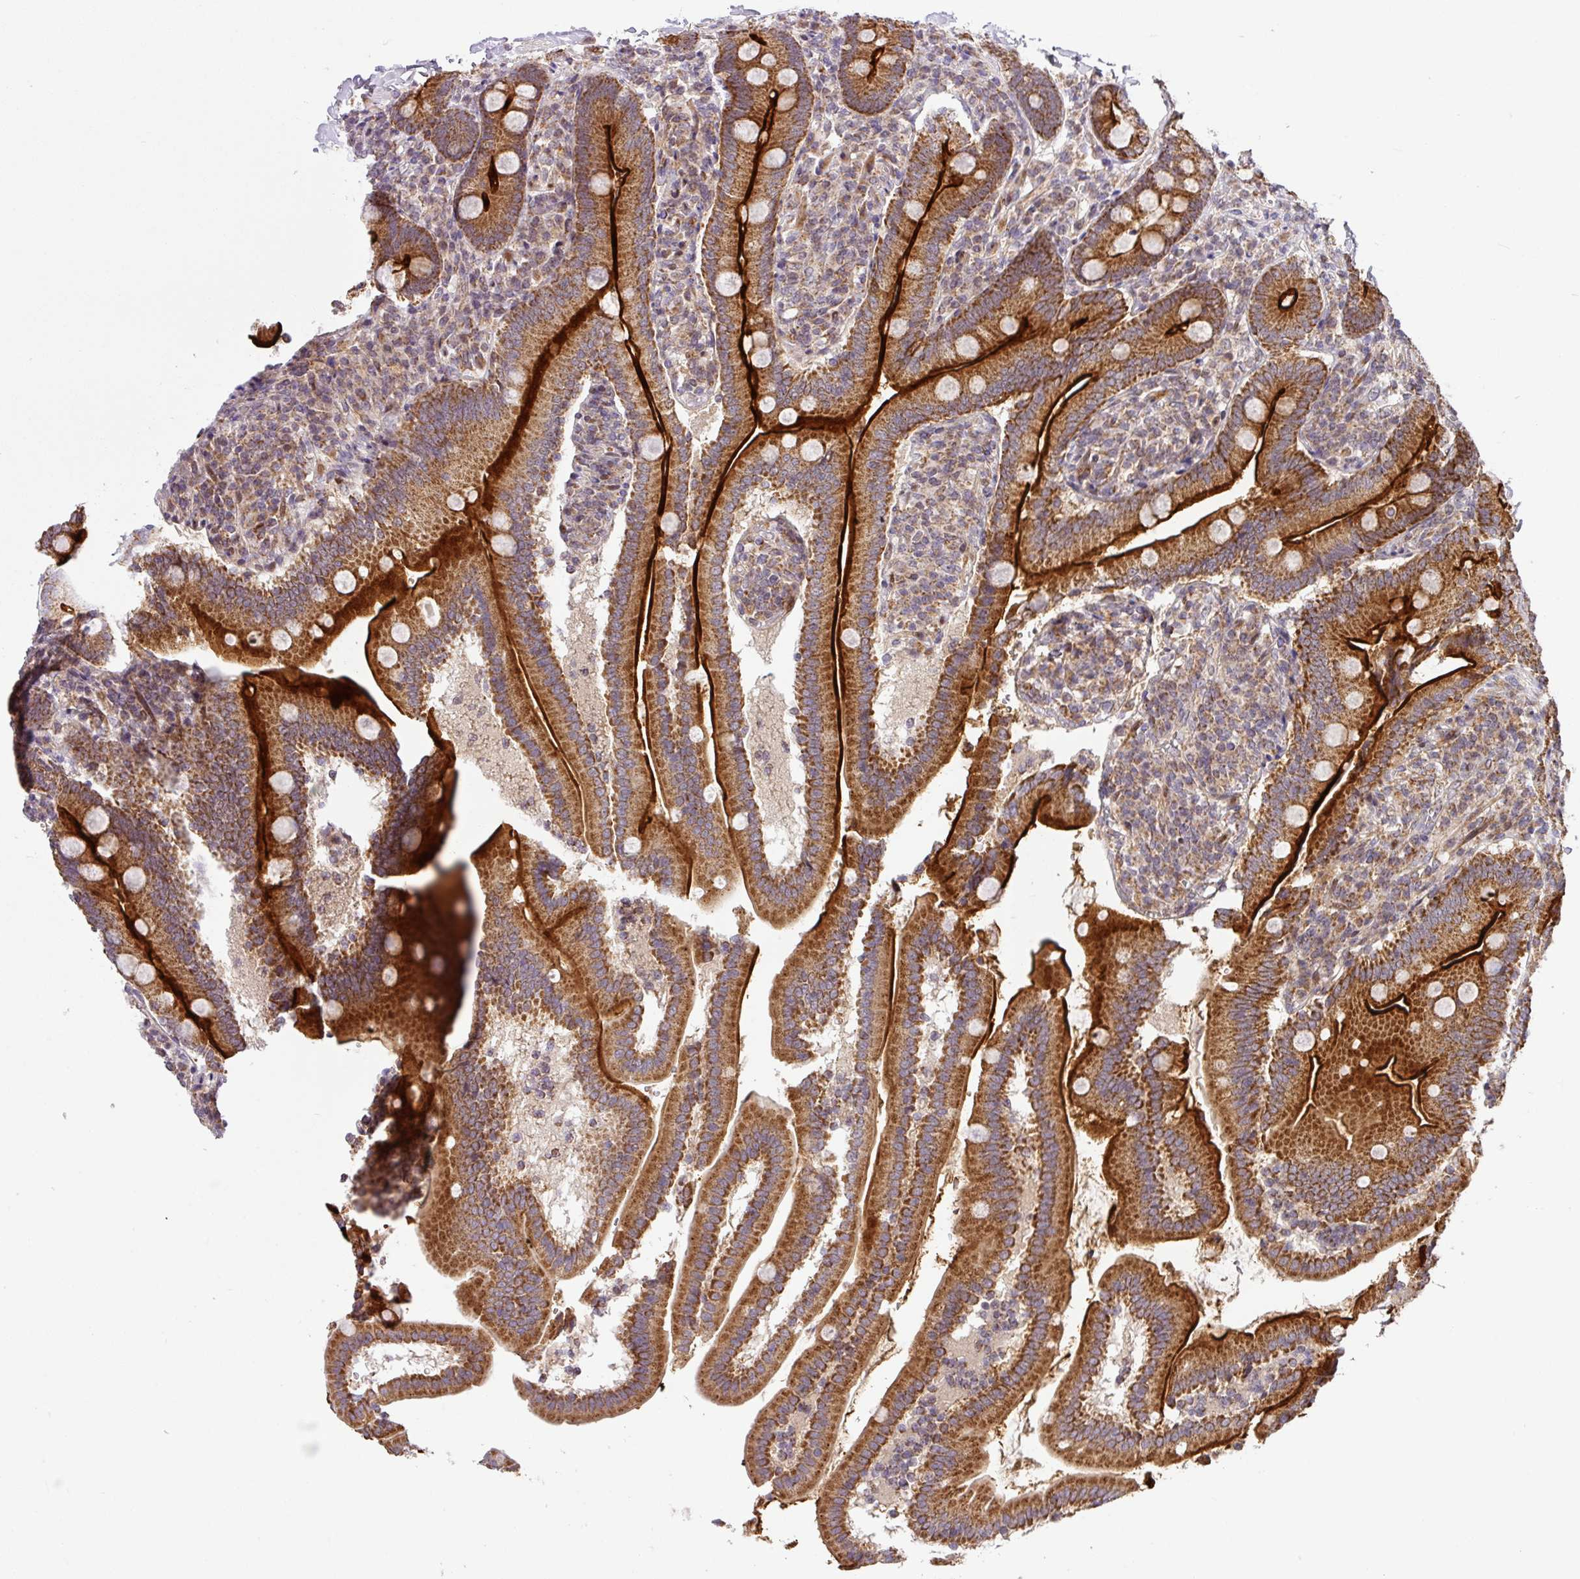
{"staining": {"intensity": "strong", "quantity": ">75%", "location": "cytoplasmic/membranous"}, "tissue": "duodenum", "cell_type": "Glandular cells", "image_type": "normal", "snomed": [{"axis": "morphology", "description": "Normal tissue, NOS"}, {"axis": "topography", "description": "Duodenum"}], "caption": "Immunohistochemistry (IHC) (DAB (3,3'-diaminobenzidine)) staining of benign human duodenum reveals strong cytoplasmic/membranous protein positivity in about >75% of glandular cells.", "gene": "ENSG00000269547", "patient": {"sex": "female", "age": 67}}